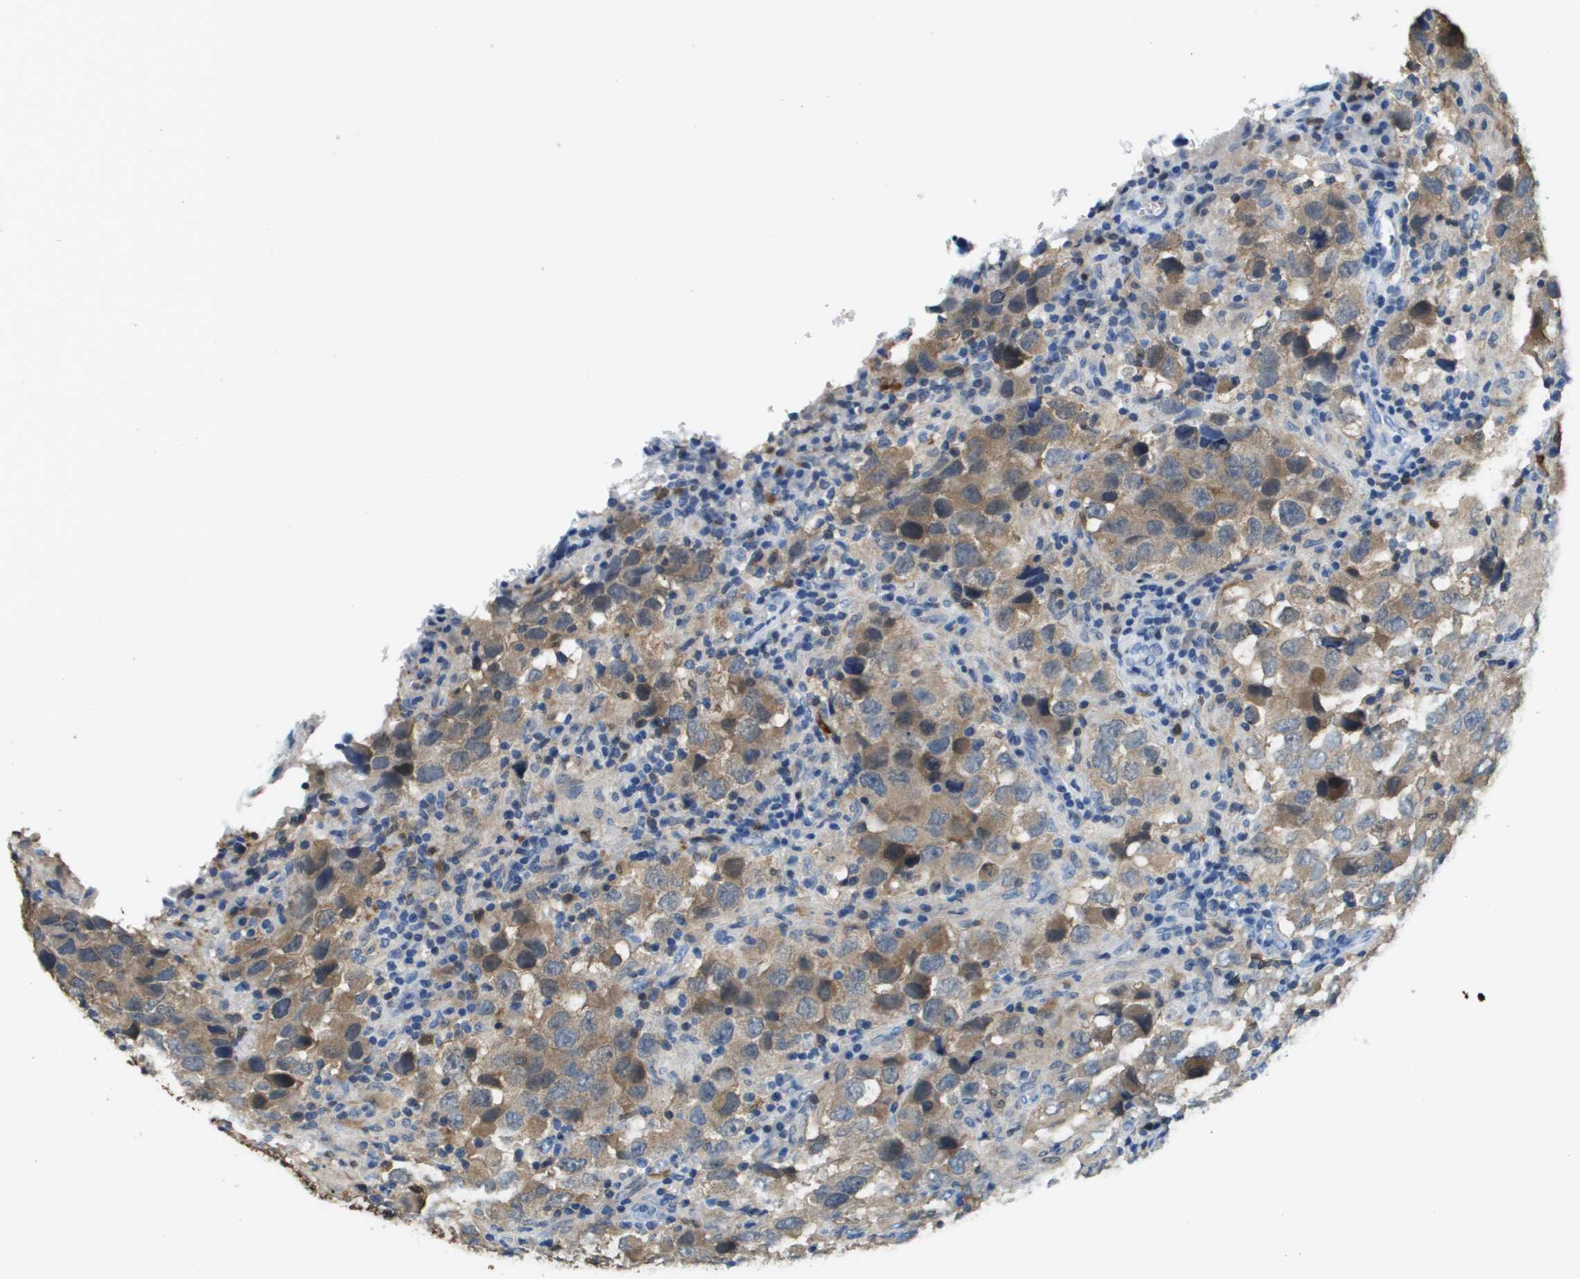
{"staining": {"intensity": "moderate", "quantity": ">75%", "location": "cytoplasmic/membranous"}, "tissue": "testis cancer", "cell_type": "Tumor cells", "image_type": "cancer", "snomed": [{"axis": "morphology", "description": "Carcinoma, Embryonal, NOS"}, {"axis": "topography", "description": "Testis"}], "caption": "This image exhibits immunohistochemistry staining of human testis cancer (embryonal carcinoma), with medium moderate cytoplasmic/membranous expression in about >75% of tumor cells.", "gene": "FABP5", "patient": {"sex": "male", "age": 21}}